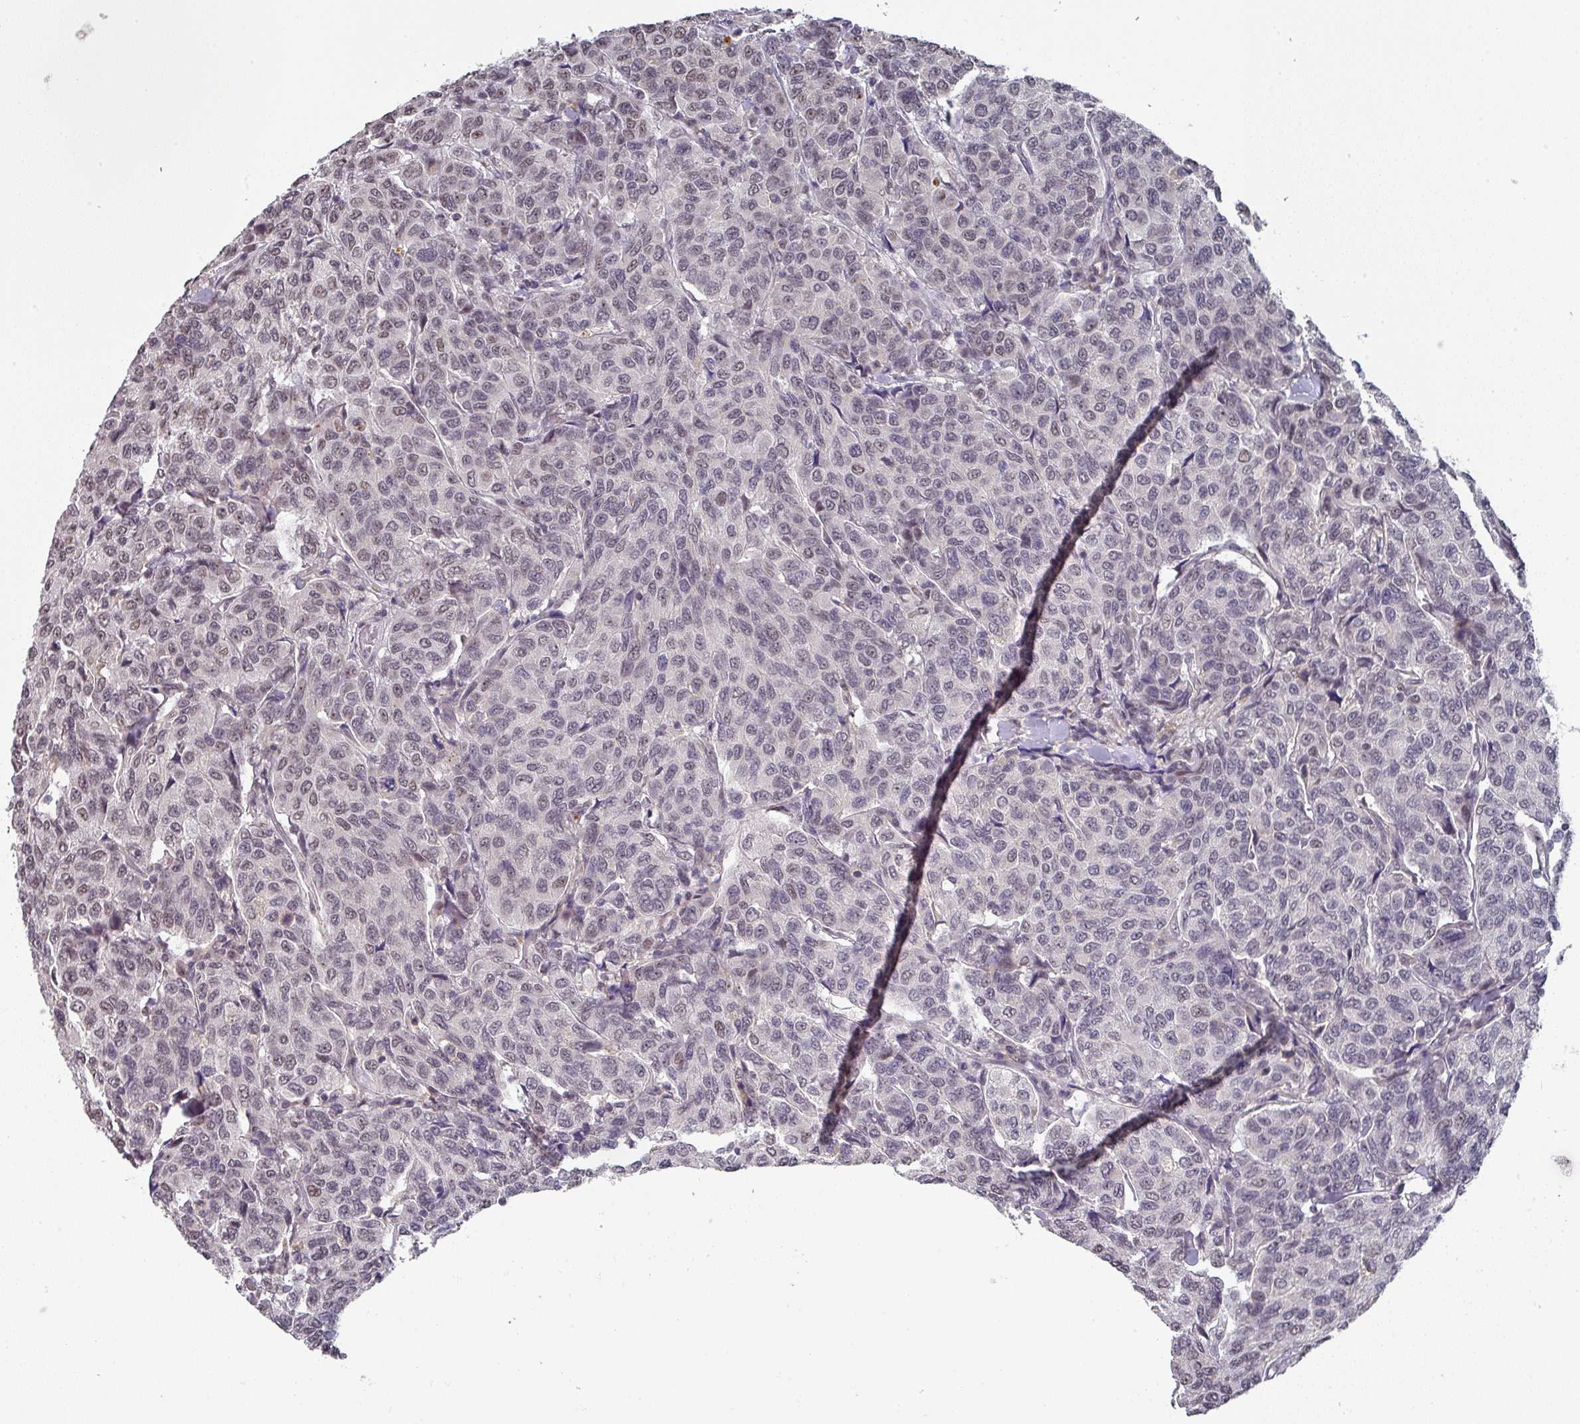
{"staining": {"intensity": "weak", "quantity": "25%-75%", "location": "nuclear"}, "tissue": "breast cancer", "cell_type": "Tumor cells", "image_type": "cancer", "snomed": [{"axis": "morphology", "description": "Duct carcinoma"}, {"axis": "topography", "description": "Breast"}], "caption": "Protein analysis of infiltrating ductal carcinoma (breast) tissue displays weak nuclear expression in about 25%-75% of tumor cells.", "gene": "ZNF654", "patient": {"sex": "female", "age": 55}}